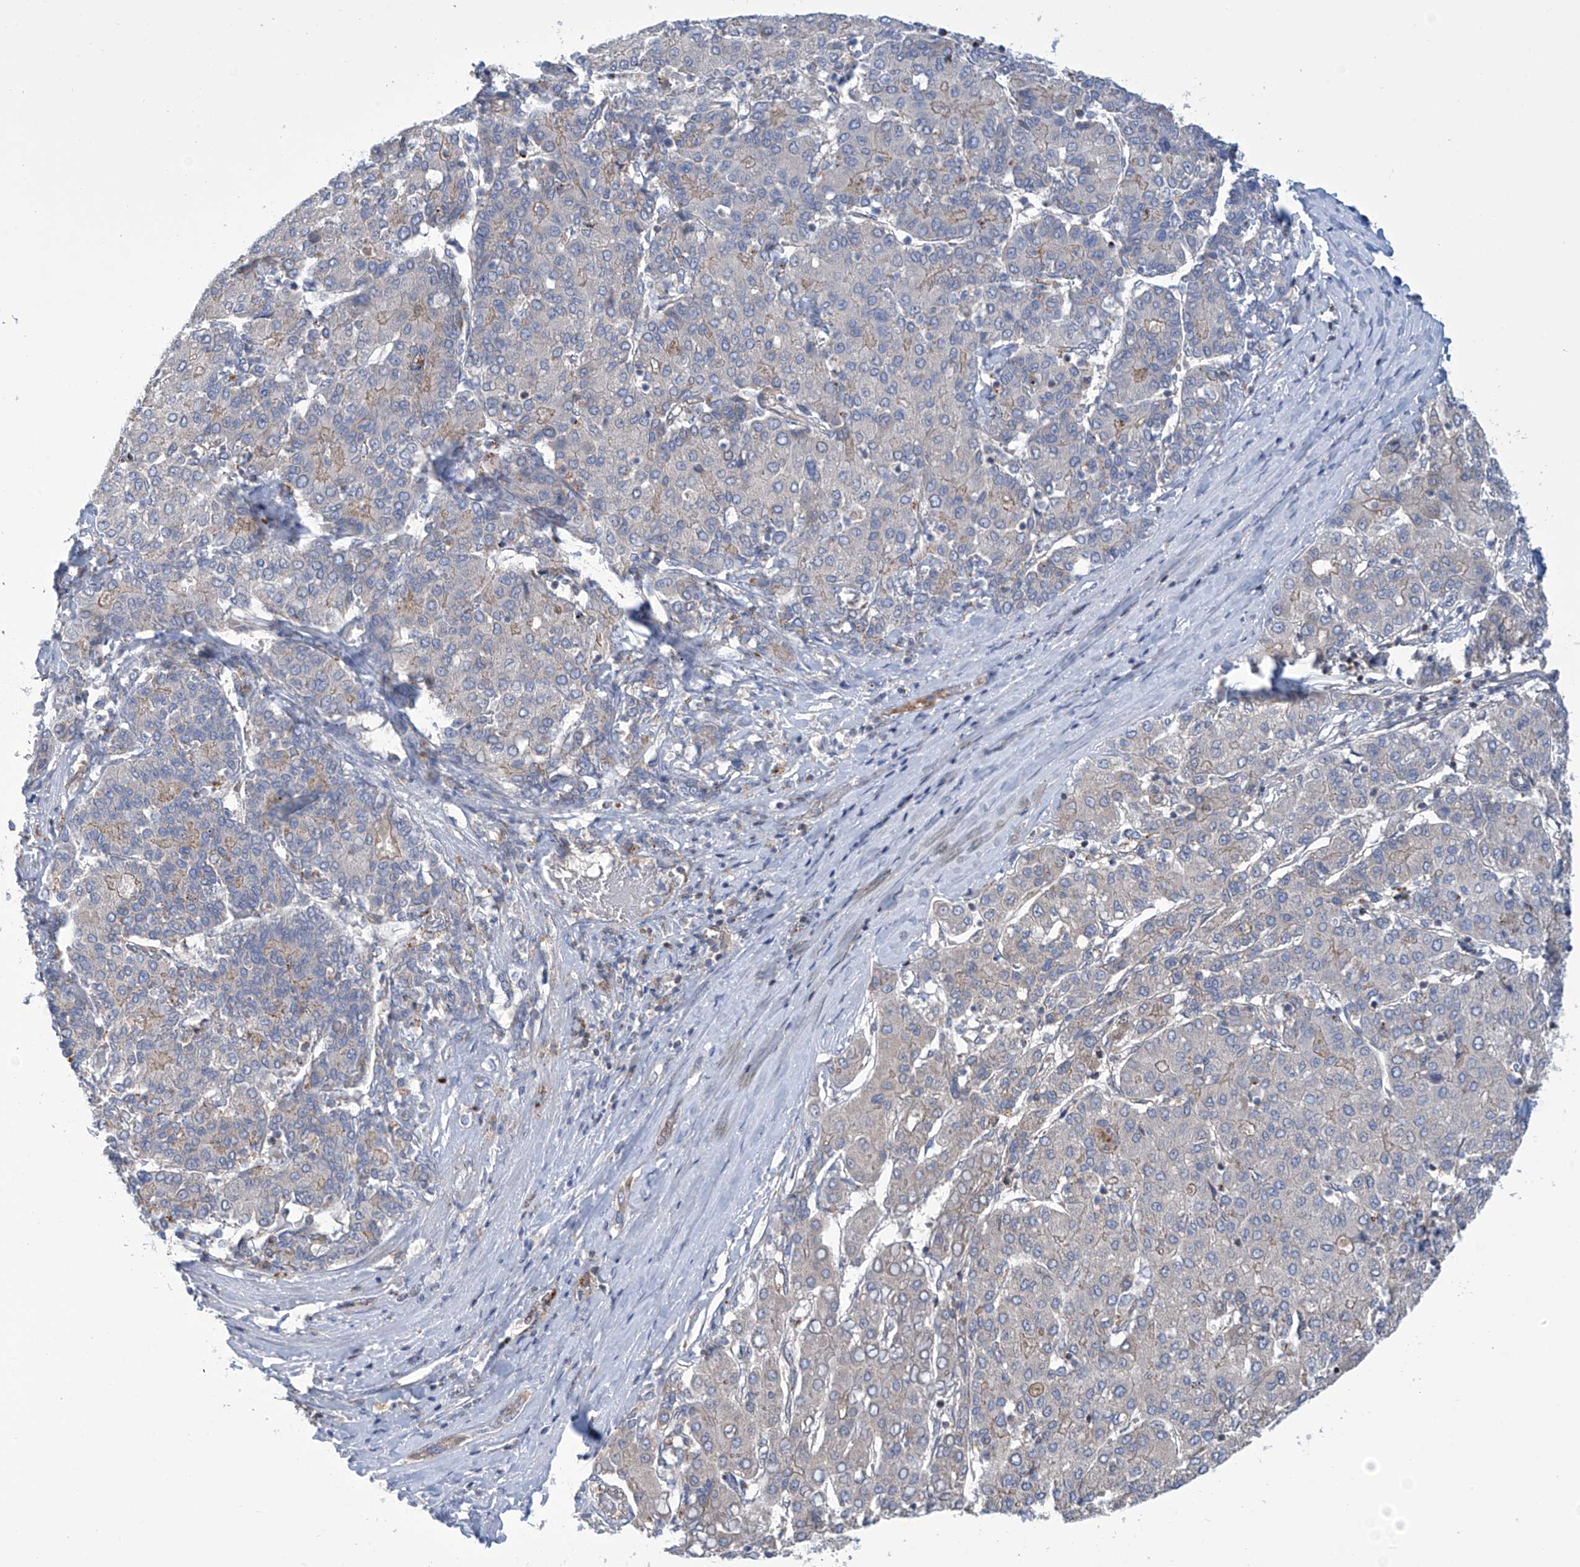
{"staining": {"intensity": "negative", "quantity": "none", "location": "none"}, "tissue": "liver cancer", "cell_type": "Tumor cells", "image_type": "cancer", "snomed": [{"axis": "morphology", "description": "Carcinoma, Hepatocellular, NOS"}, {"axis": "topography", "description": "Liver"}], "caption": "Immunohistochemistry histopathology image of liver cancer (hepatocellular carcinoma) stained for a protein (brown), which displays no staining in tumor cells.", "gene": "IBA57", "patient": {"sex": "male", "age": 65}}